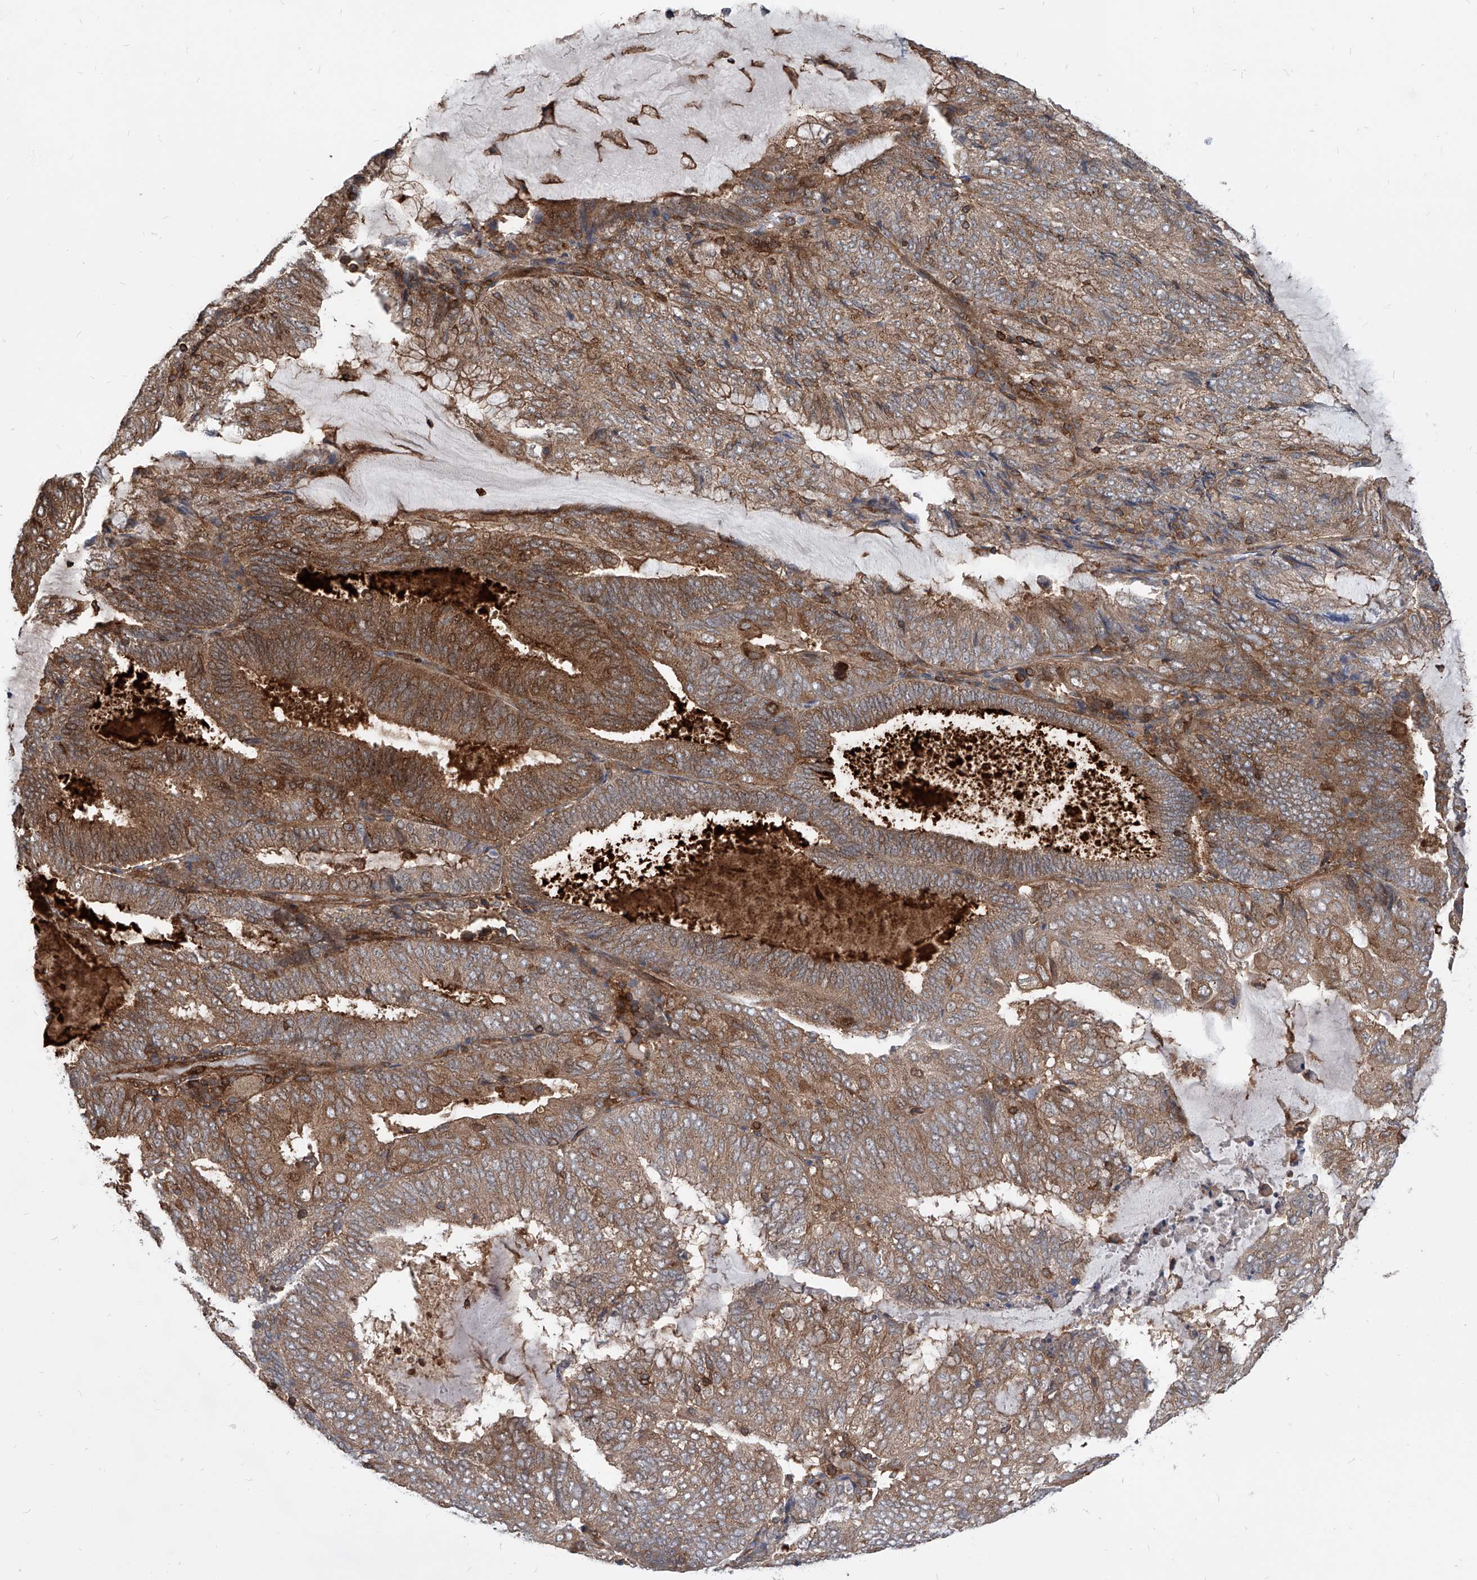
{"staining": {"intensity": "moderate", "quantity": ">75%", "location": "cytoplasmic/membranous,nuclear"}, "tissue": "endometrial cancer", "cell_type": "Tumor cells", "image_type": "cancer", "snomed": [{"axis": "morphology", "description": "Adenocarcinoma, NOS"}, {"axis": "topography", "description": "Endometrium"}], "caption": "Immunohistochemistry (IHC) histopathology image of neoplastic tissue: endometrial cancer stained using immunohistochemistry displays medium levels of moderate protein expression localized specifically in the cytoplasmic/membranous and nuclear of tumor cells, appearing as a cytoplasmic/membranous and nuclear brown color.", "gene": "MAGED2", "patient": {"sex": "female", "age": 81}}